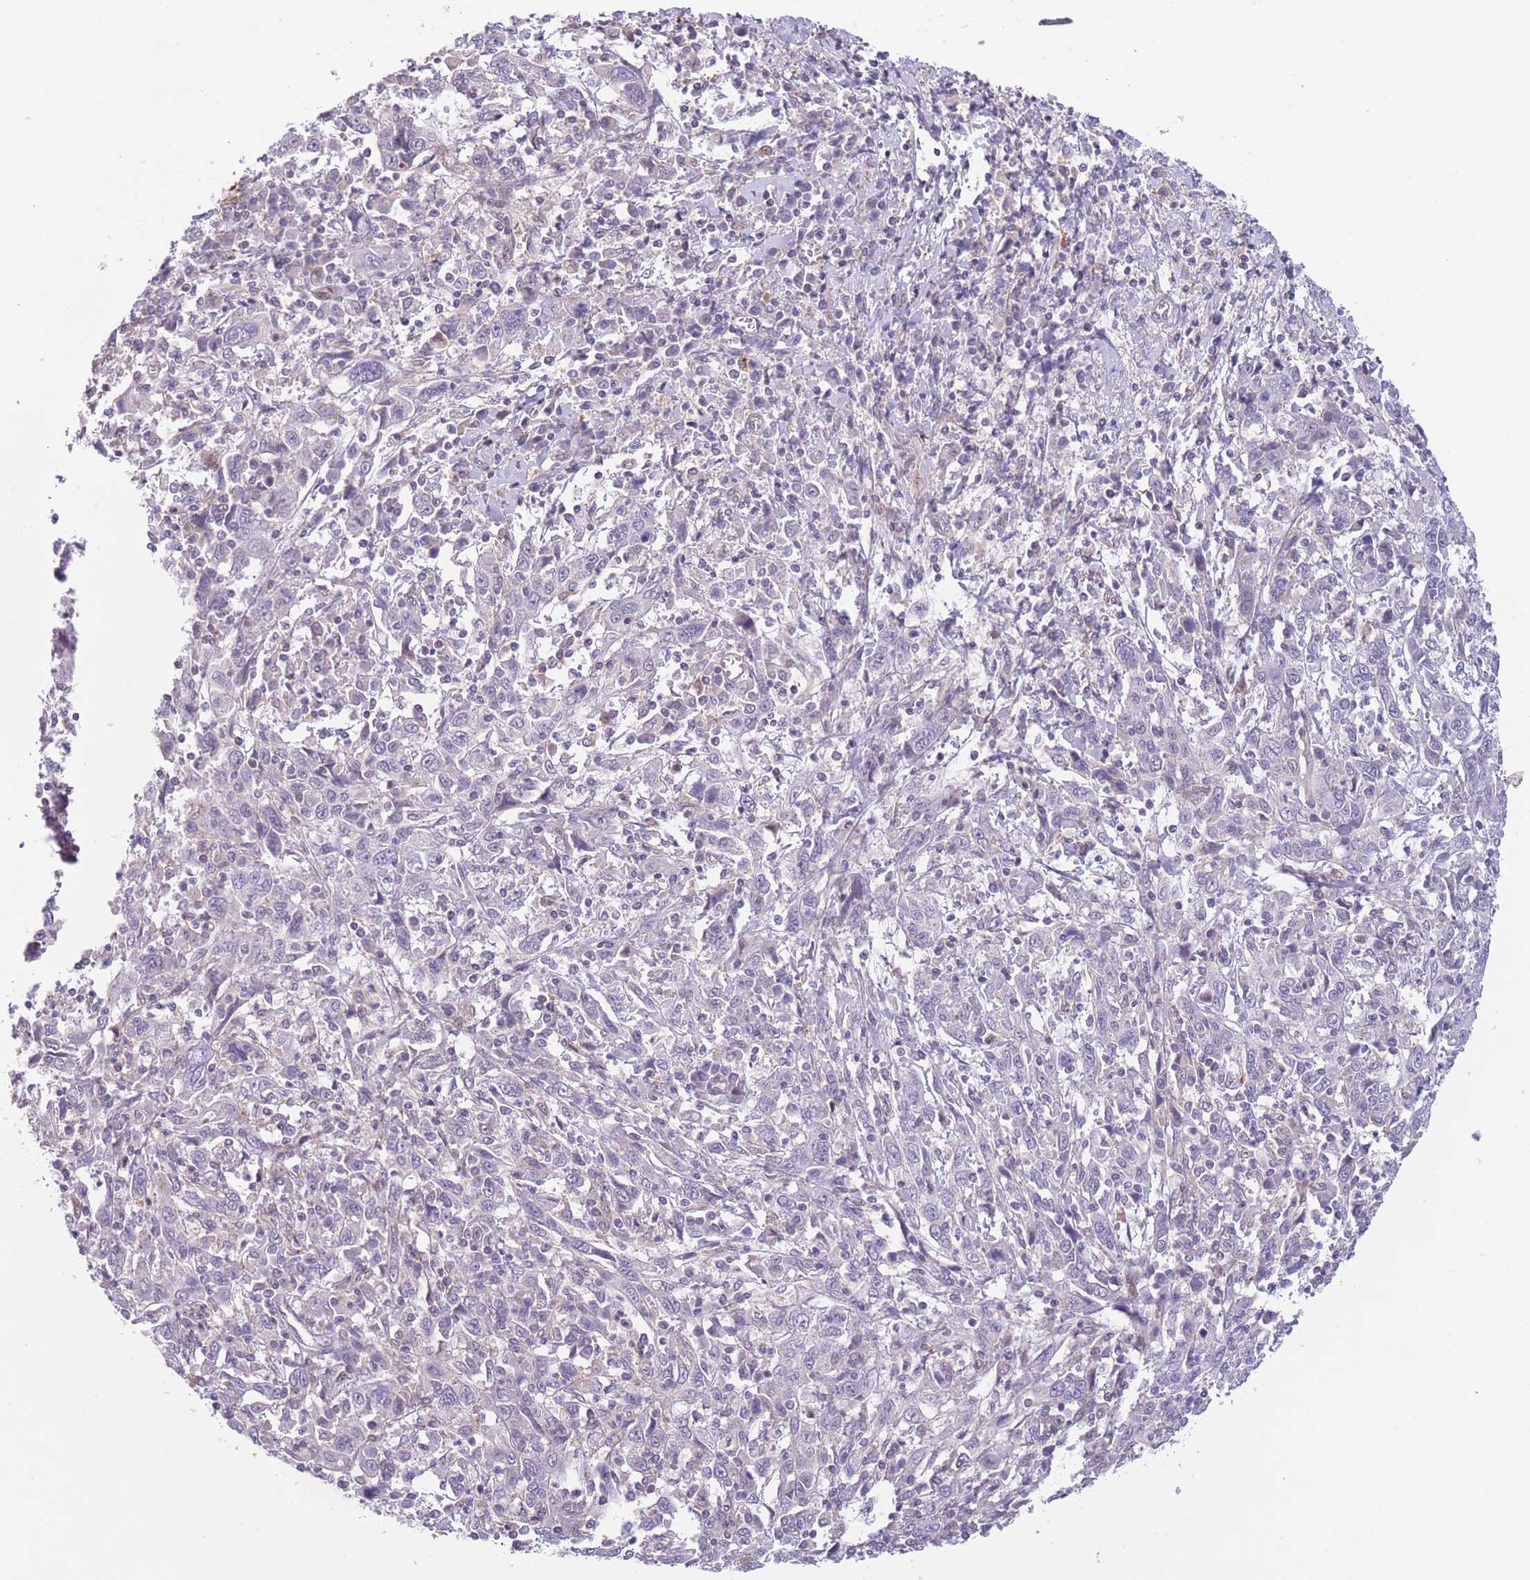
{"staining": {"intensity": "negative", "quantity": "none", "location": "none"}, "tissue": "cervical cancer", "cell_type": "Tumor cells", "image_type": "cancer", "snomed": [{"axis": "morphology", "description": "Squamous cell carcinoma, NOS"}, {"axis": "topography", "description": "Cervix"}], "caption": "Immunohistochemical staining of cervical cancer reveals no significant positivity in tumor cells.", "gene": "C9orf152", "patient": {"sex": "female", "age": 46}}